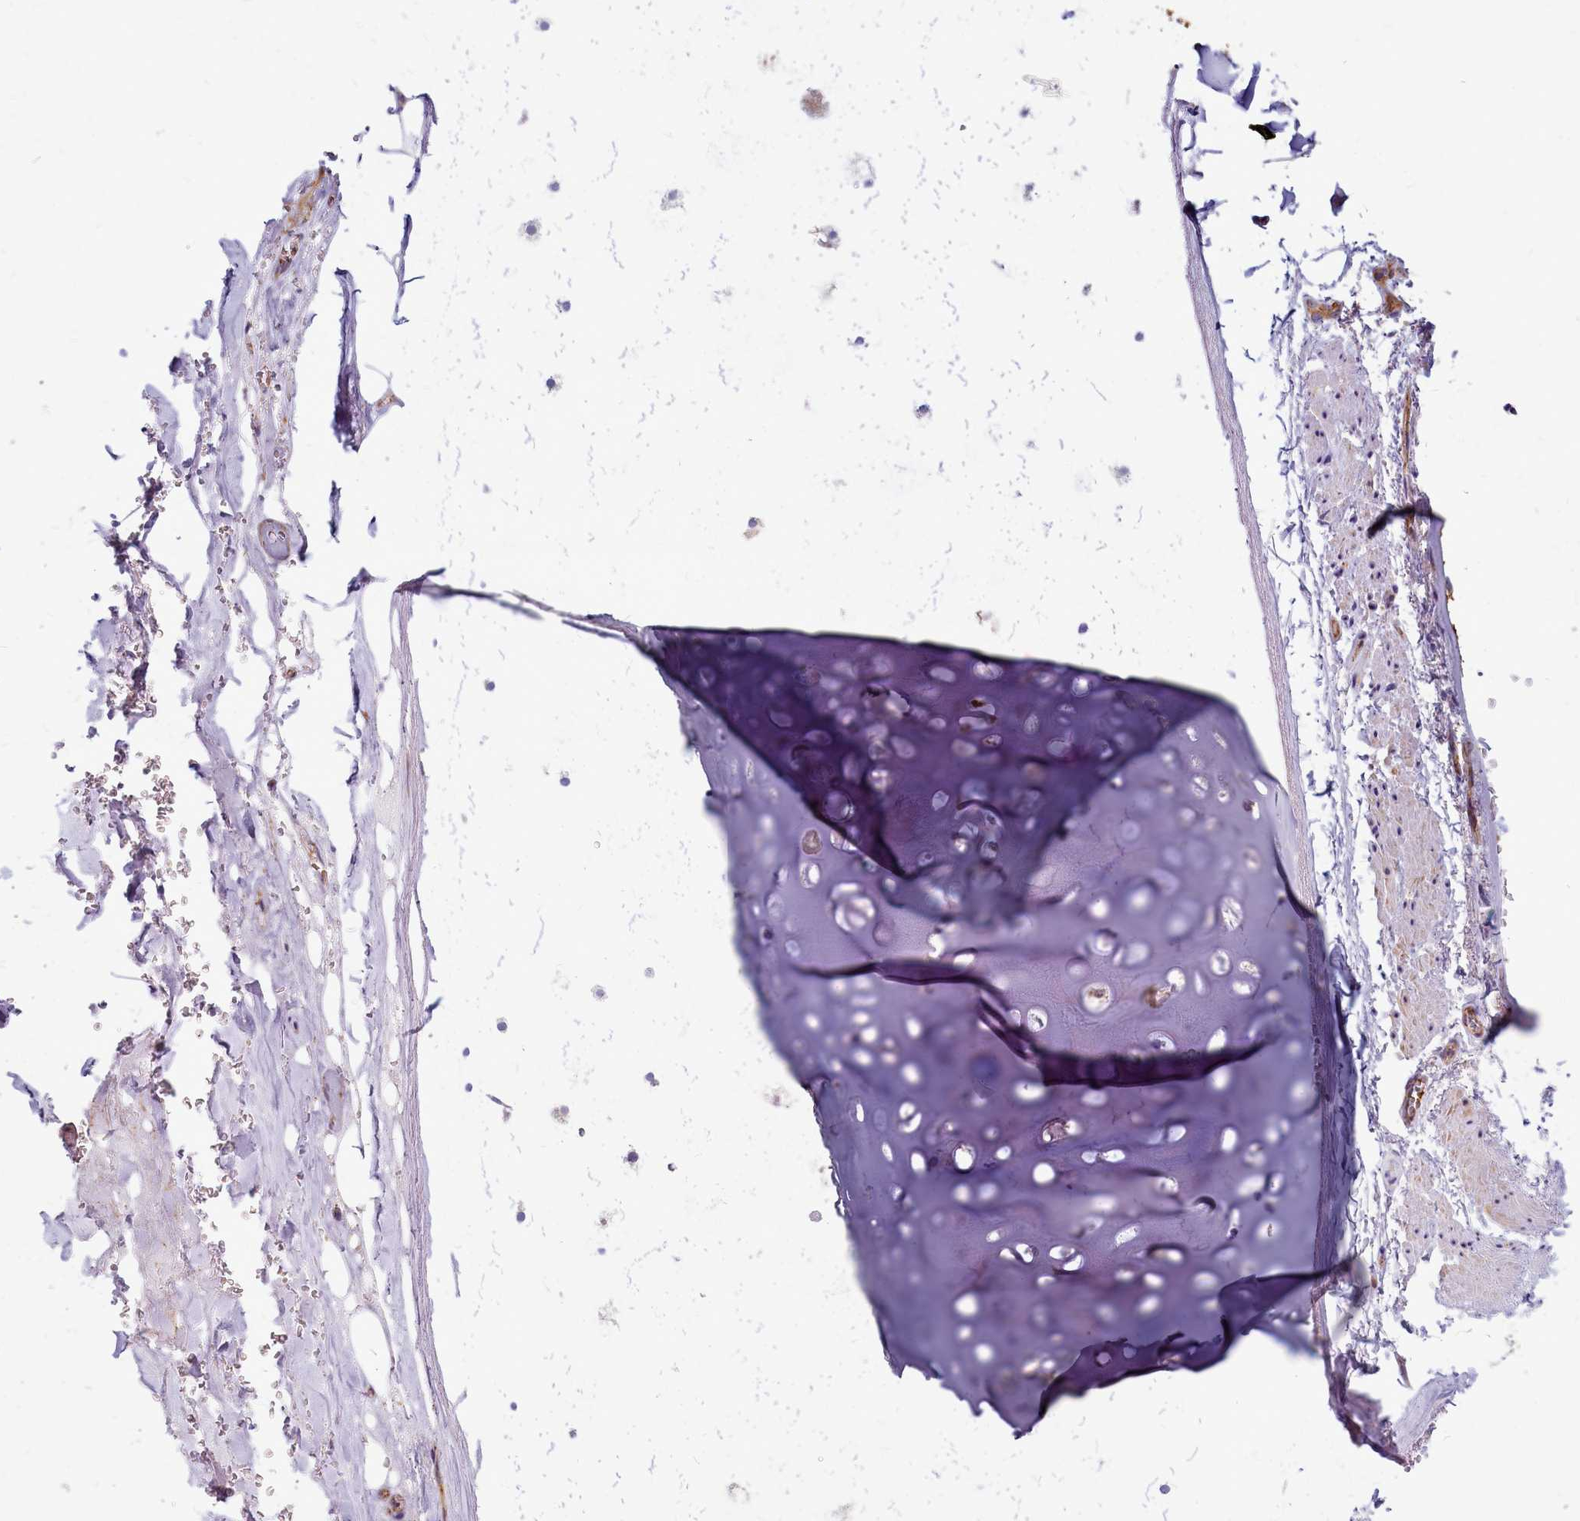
{"staining": {"intensity": "negative", "quantity": "none", "location": "none"}, "tissue": "adipose tissue", "cell_type": "Adipocytes", "image_type": "normal", "snomed": [{"axis": "morphology", "description": "Normal tissue, NOS"}, {"axis": "topography", "description": "Cartilage tissue"}], "caption": "This is an immunohistochemistry micrograph of unremarkable adipose tissue. There is no staining in adipocytes.", "gene": "TTC5", "patient": {"sex": "male", "age": 66}}